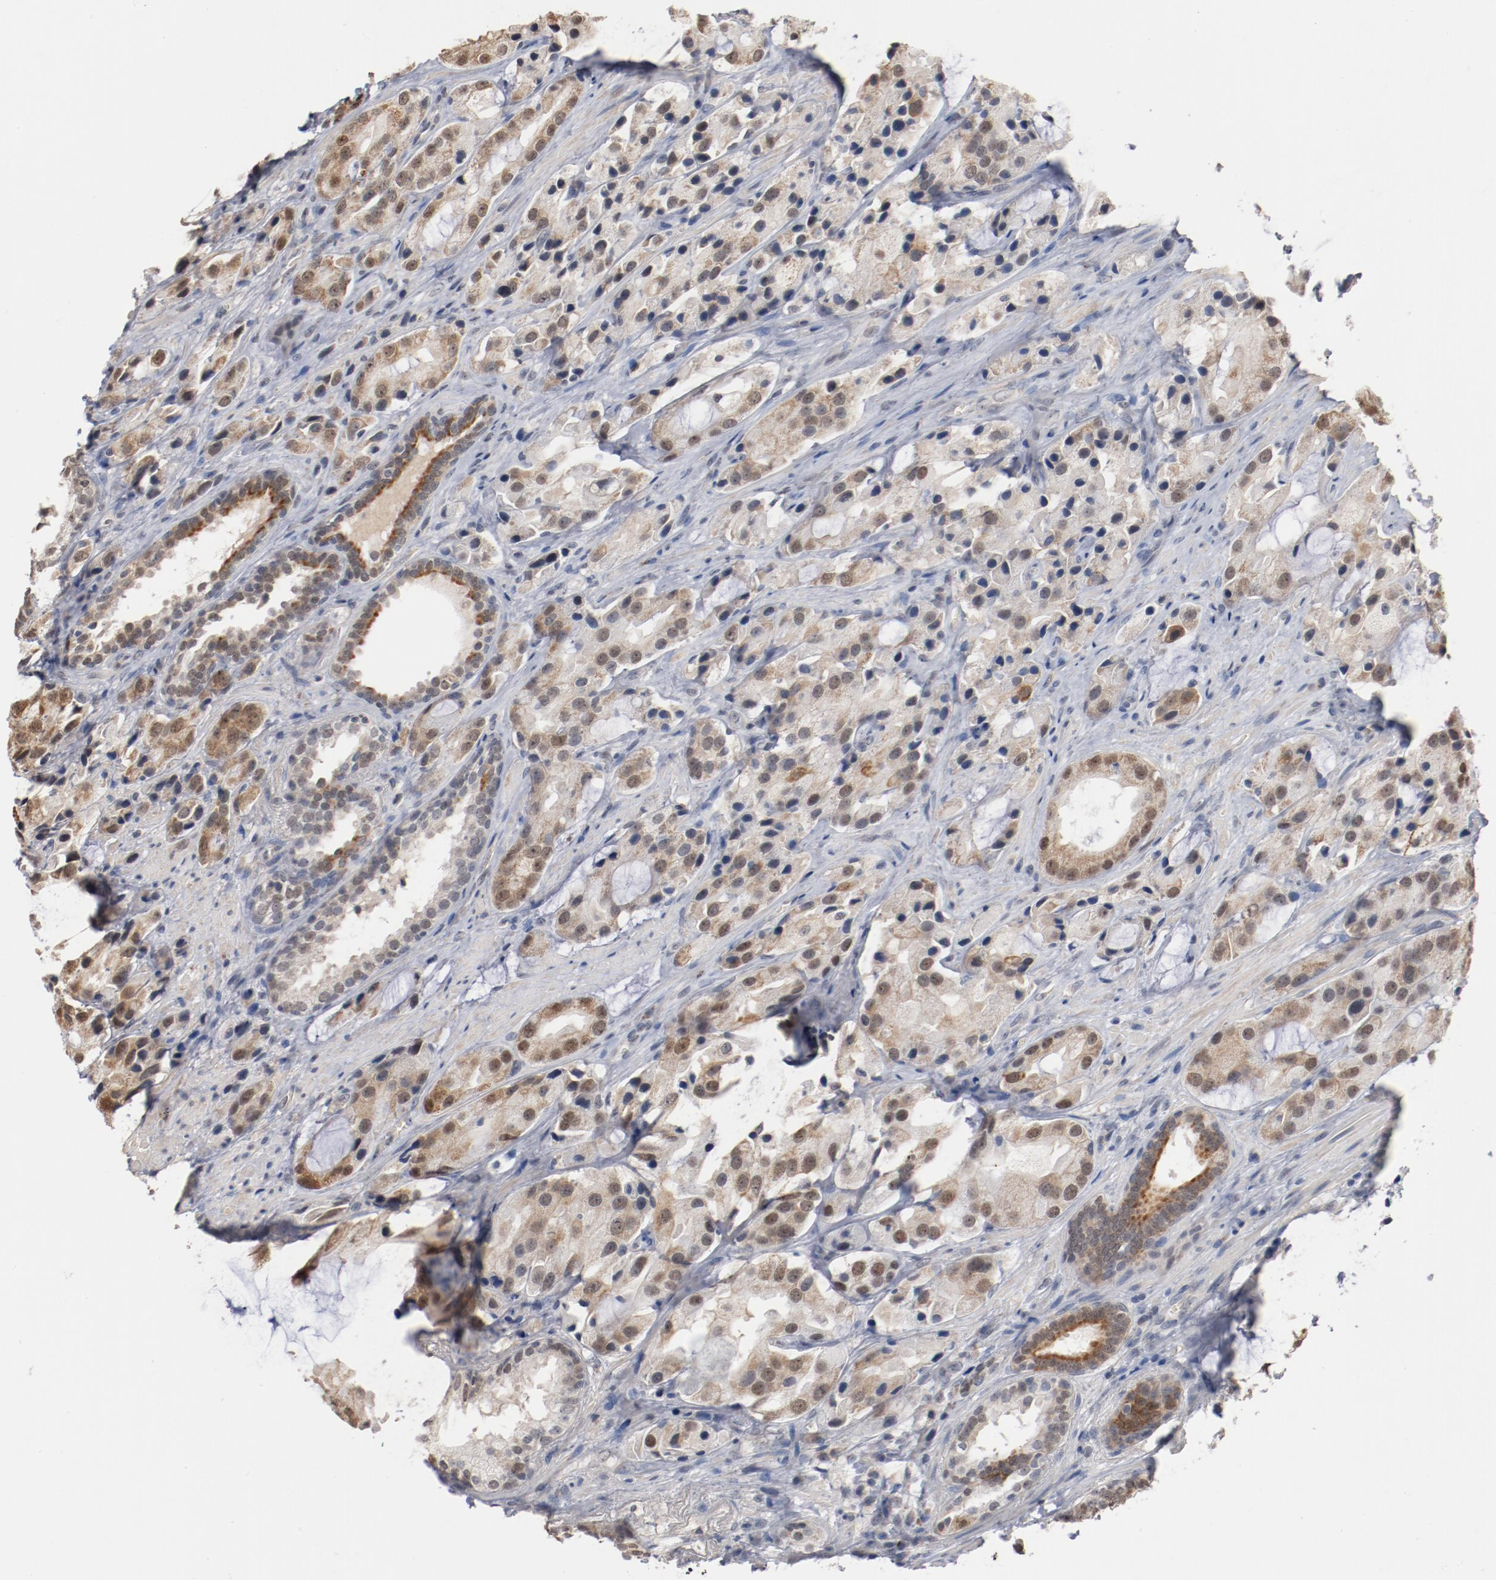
{"staining": {"intensity": "moderate", "quantity": "<25%", "location": "cytoplasmic/membranous,nuclear"}, "tissue": "prostate cancer", "cell_type": "Tumor cells", "image_type": "cancer", "snomed": [{"axis": "morphology", "description": "Adenocarcinoma, High grade"}, {"axis": "topography", "description": "Prostate"}], "caption": "Immunohistochemistry histopathology image of human adenocarcinoma (high-grade) (prostate) stained for a protein (brown), which displays low levels of moderate cytoplasmic/membranous and nuclear staining in about <25% of tumor cells.", "gene": "ERICH1", "patient": {"sex": "male", "age": 70}}